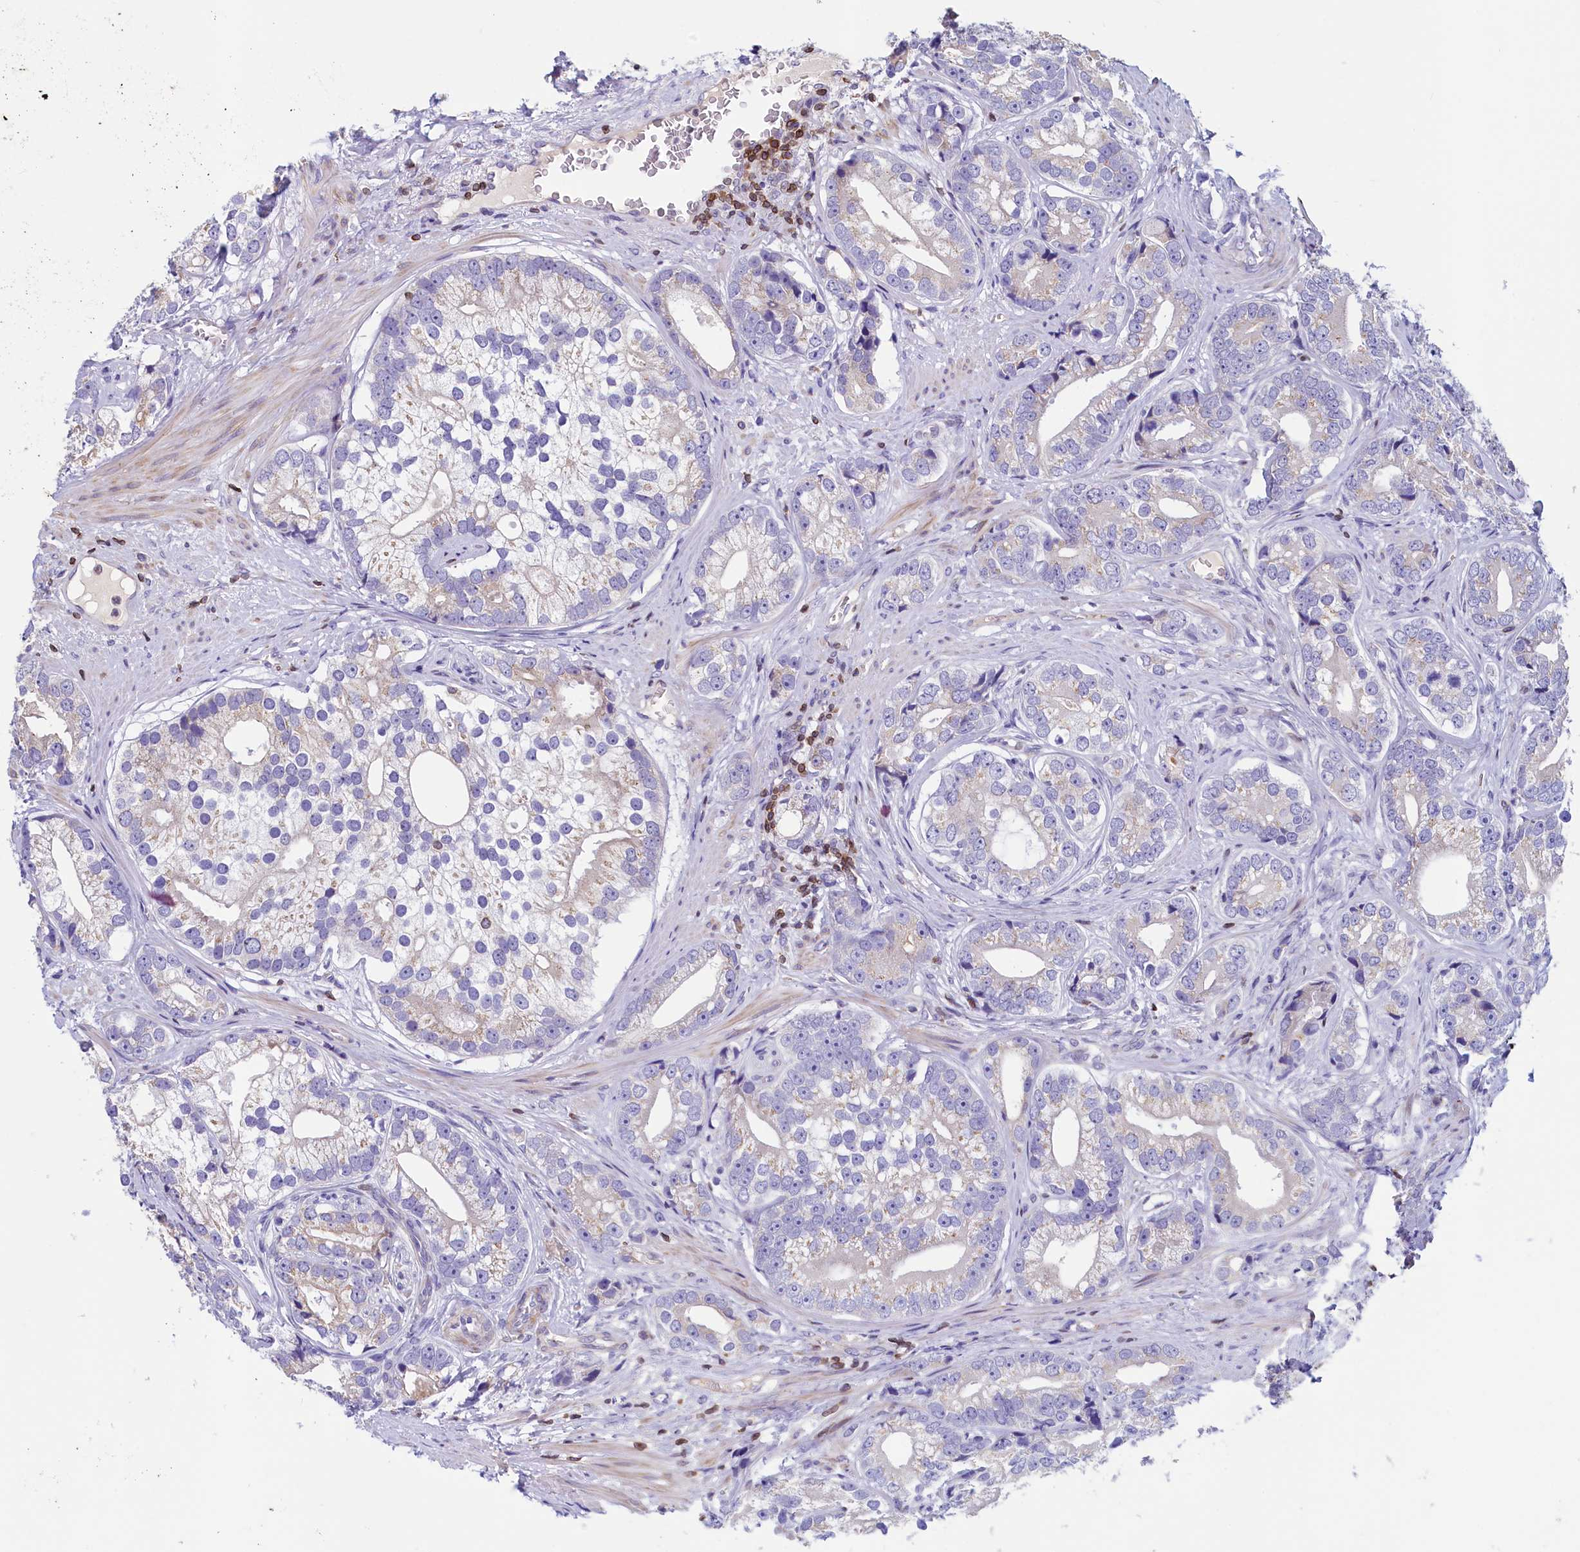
{"staining": {"intensity": "weak", "quantity": "<25%", "location": "cytoplasmic/membranous"}, "tissue": "prostate cancer", "cell_type": "Tumor cells", "image_type": "cancer", "snomed": [{"axis": "morphology", "description": "Adenocarcinoma, High grade"}, {"axis": "topography", "description": "Prostate"}], "caption": "An immunohistochemistry micrograph of prostate cancer is shown. There is no staining in tumor cells of prostate cancer. (Stains: DAB (3,3'-diaminobenzidine) IHC with hematoxylin counter stain, Microscopy: brightfield microscopy at high magnification).", "gene": "TRAF3IP3", "patient": {"sex": "male", "age": 75}}